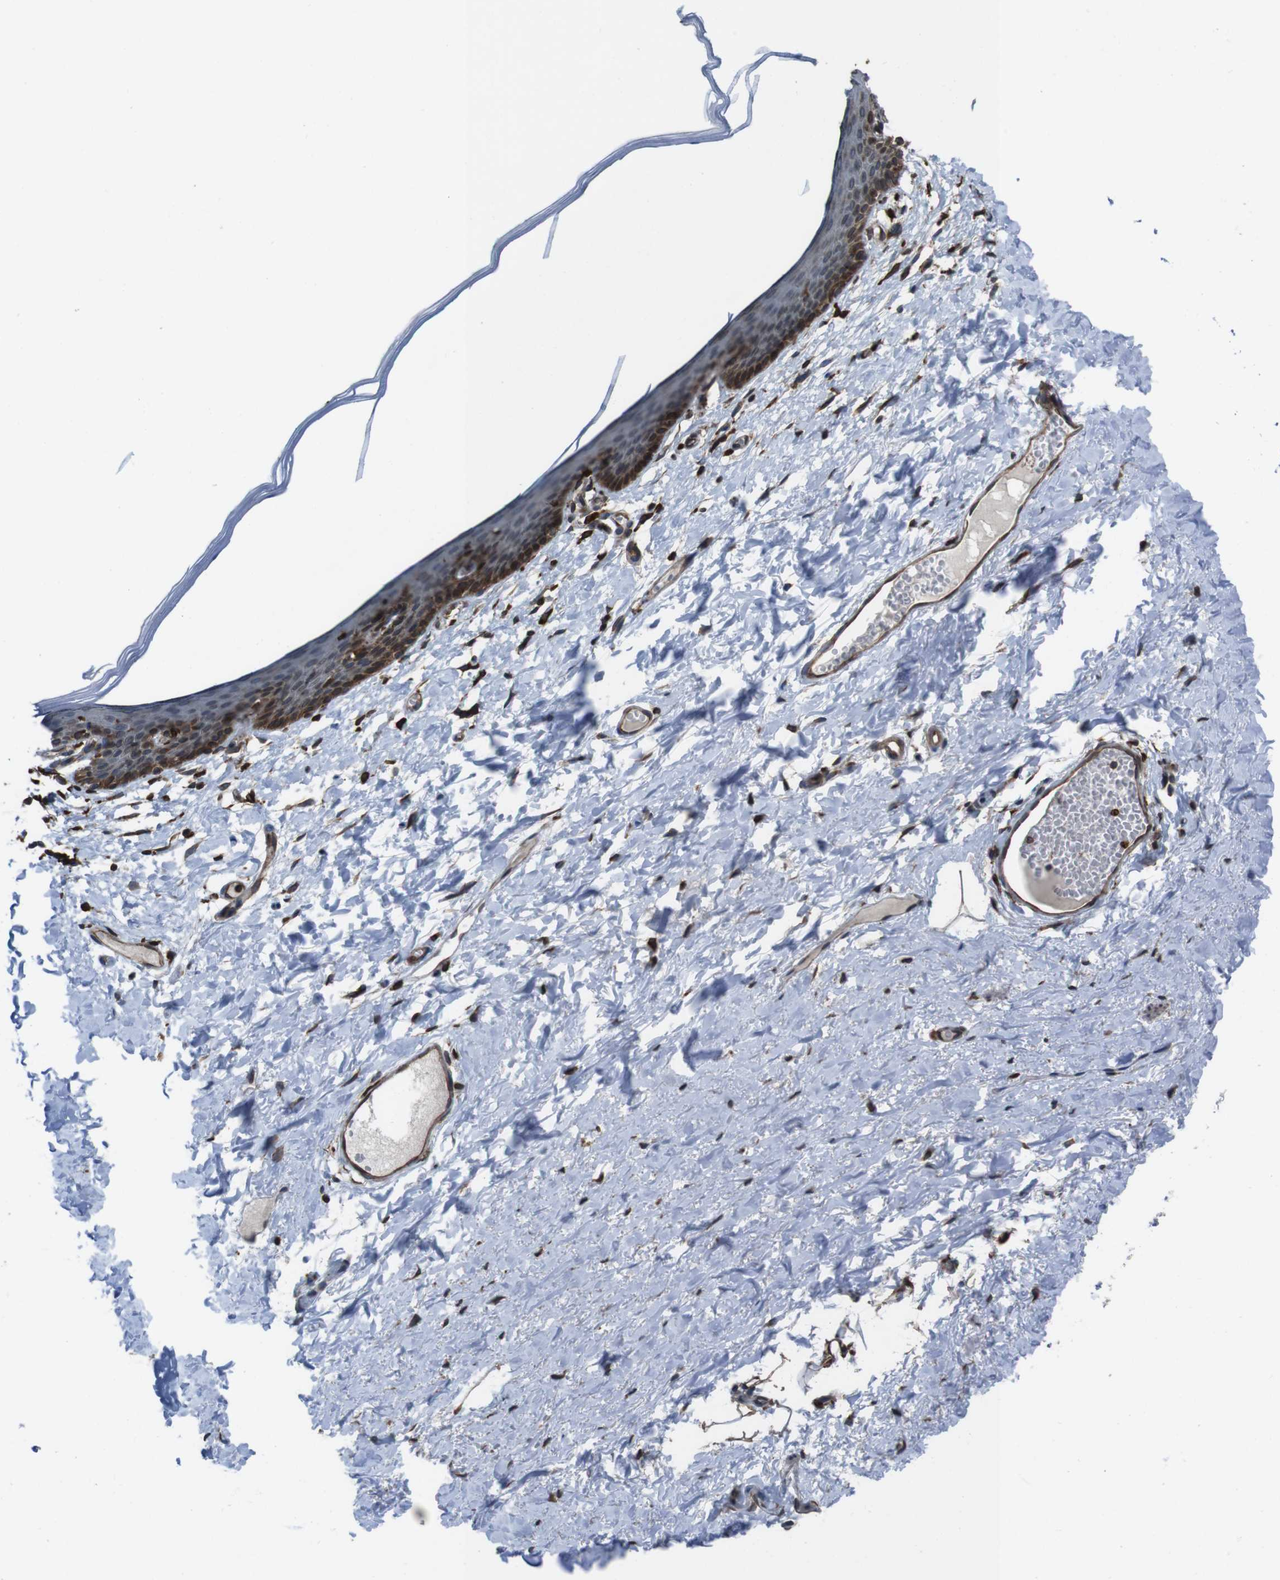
{"staining": {"intensity": "moderate", "quantity": "25%-75%", "location": "cytoplasmic/membranous,nuclear"}, "tissue": "skin", "cell_type": "Epidermal cells", "image_type": "normal", "snomed": [{"axis": "morphology", "description": "Normal tissue, NOS"}, {"axis": "topography", "description": "Vulva"}], "caption": "This image exhibits immunohistochemistry (IHC) staining of benign human skin, with medium moderate cytoplasmic/membranous,nuclear staining in about 25%-75% of epidermal cells.", "gene": "APMAP", "patient": {"sex": "female", "age": 54}}